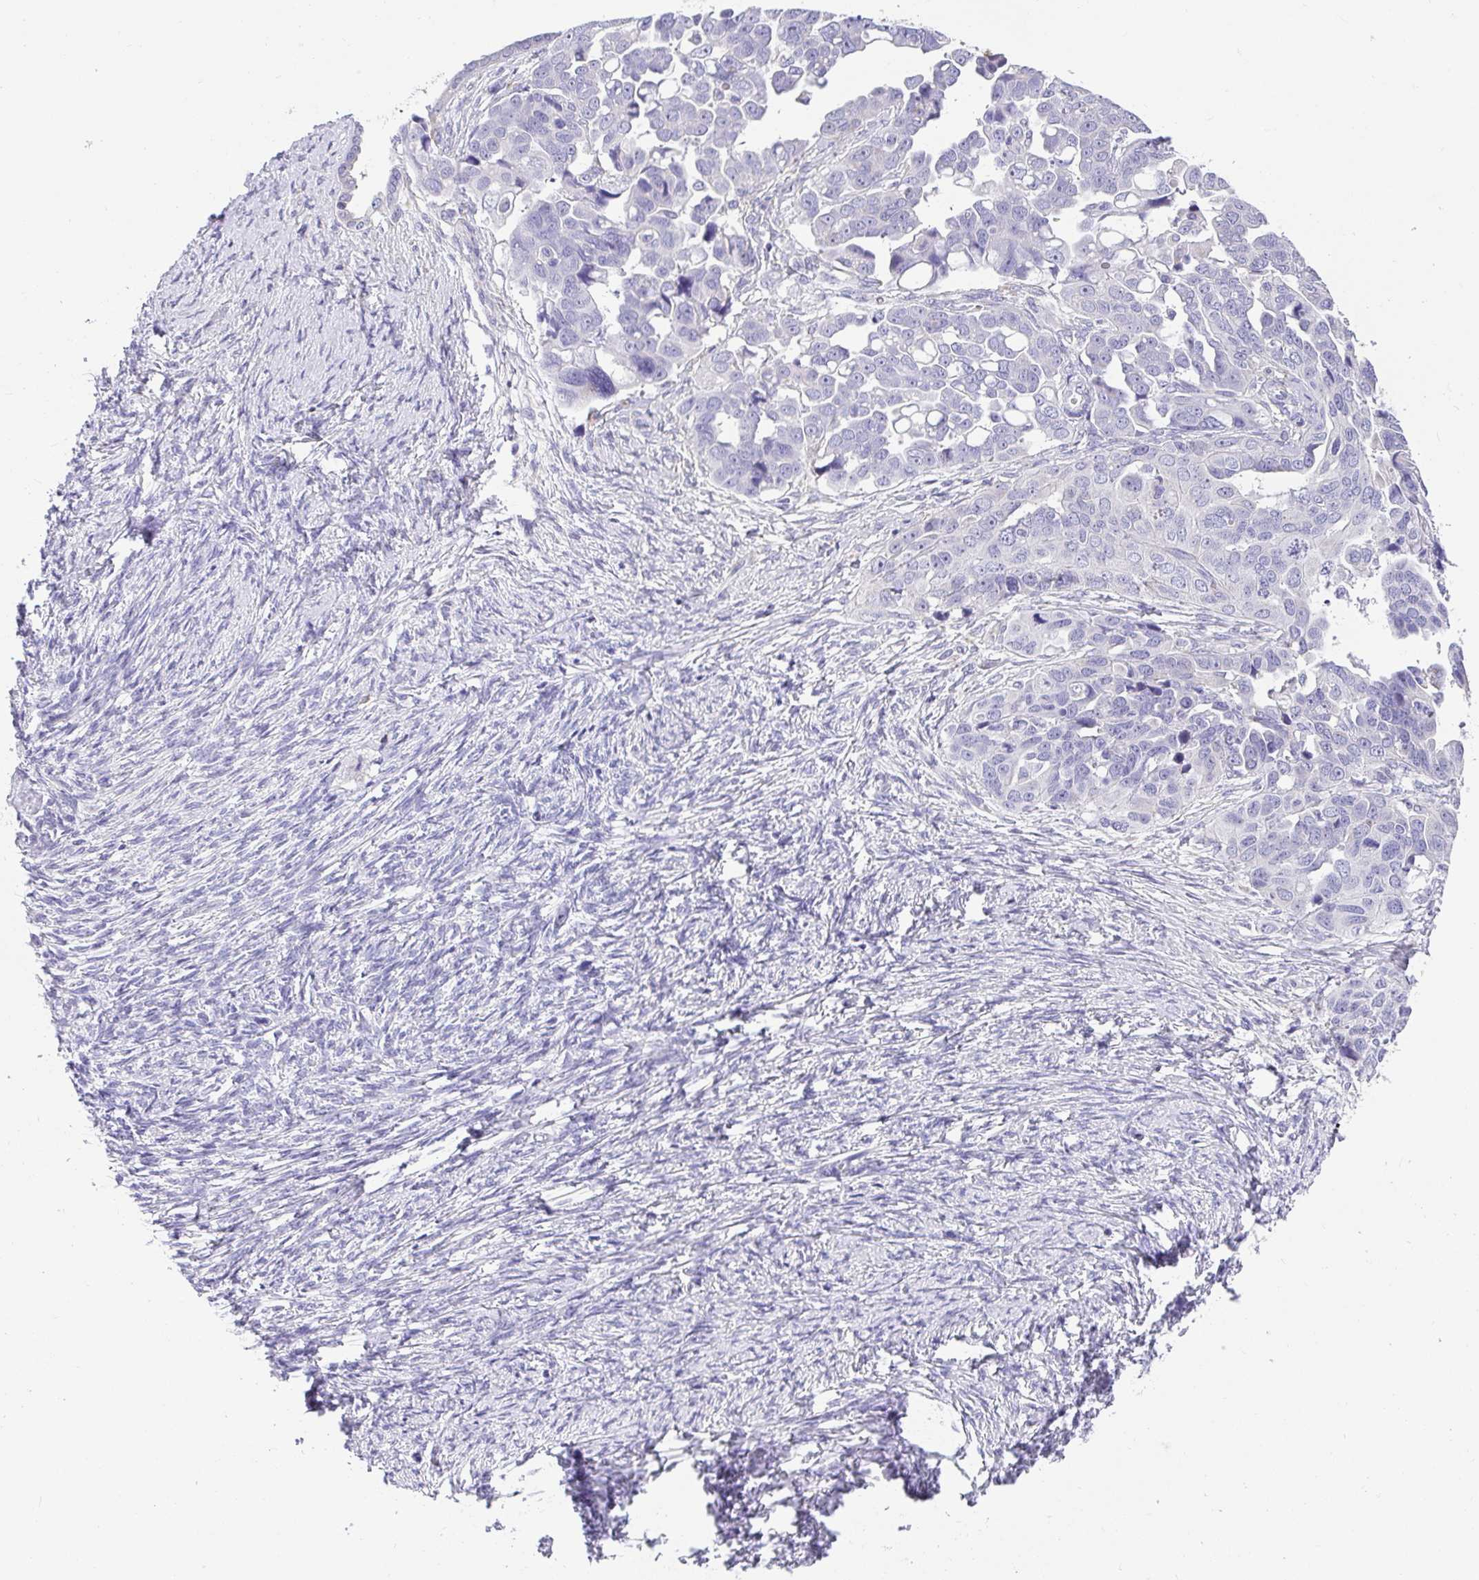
{"staining": {"intensity": "negative", "quantity": "none", "location": "none"}, "tissue": "ovarian cancer", "cell_type": "Tumor cells", "image_type": "cancer", "snomed": [{"axis": "morphology", "description": "Cystadenocarcinoma, serous, NOS"}, {"axis": "topography", "description": "Ovary"}], "caption": "Tumor cells are negative for brown protein staining in serous cystadenocarcinoma (ovarian).", "gene": "ADRA2C", "patient": {"sex": "female", "age": 59}}